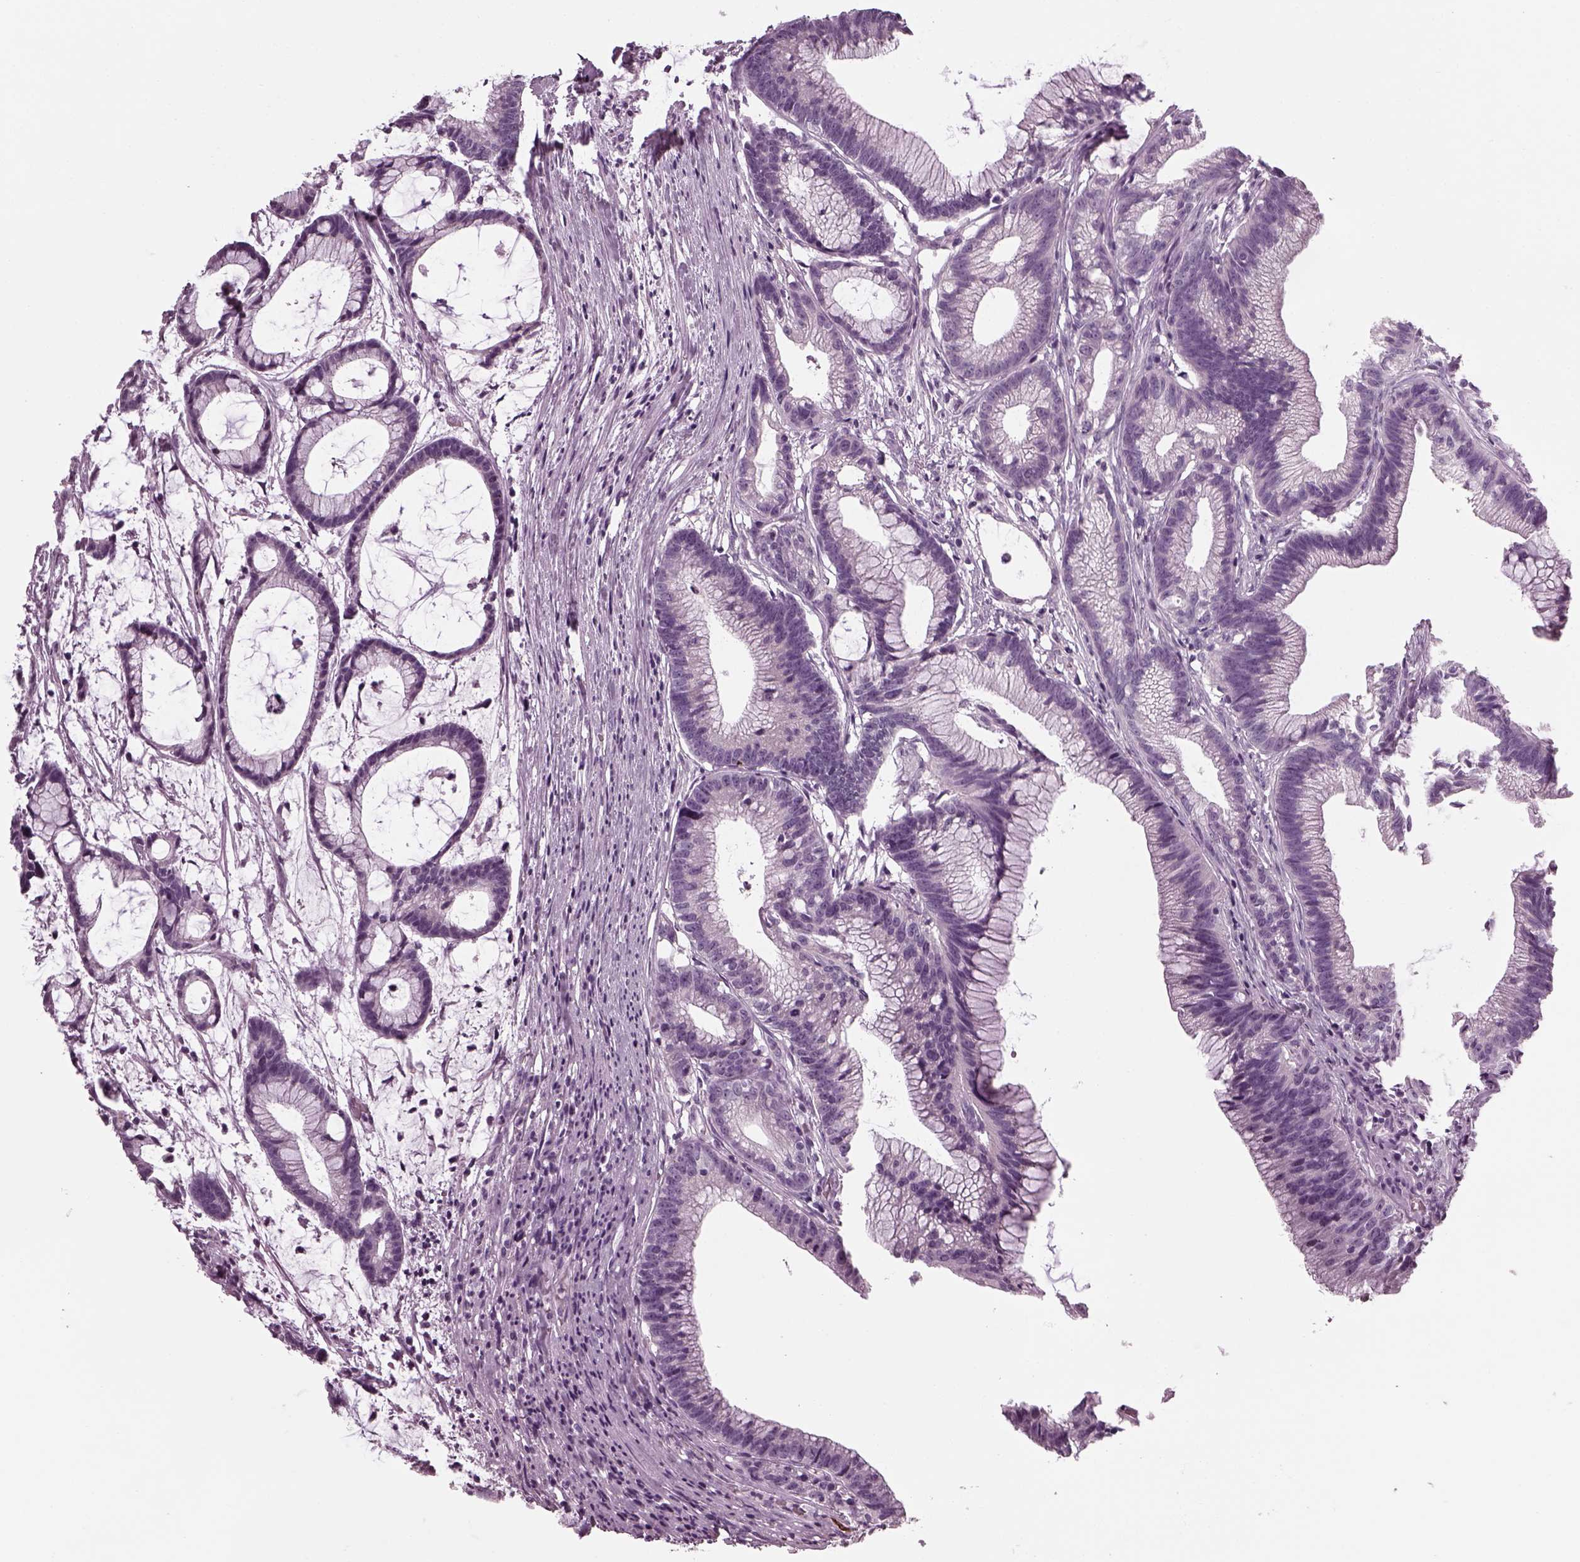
{"staining": {"intensity": "negative", "quantity": "none", "location": "none"}, "tissue": "colorectal cancer", "cell_type": "Tumor cells", "image_type": "cancer", "snomed": [{"axis": "morphology", "description": "Adenocarcinoma, NOS"}, {"axis": "topography", "description": "Colon"}], "caption": "Protein analysis of colorectal cancer (adenocarcinoma) reveals no significant positivity in tumor cells.", "gene": "DPYSL5", "patient": {"sex": "female", "age": 78}}